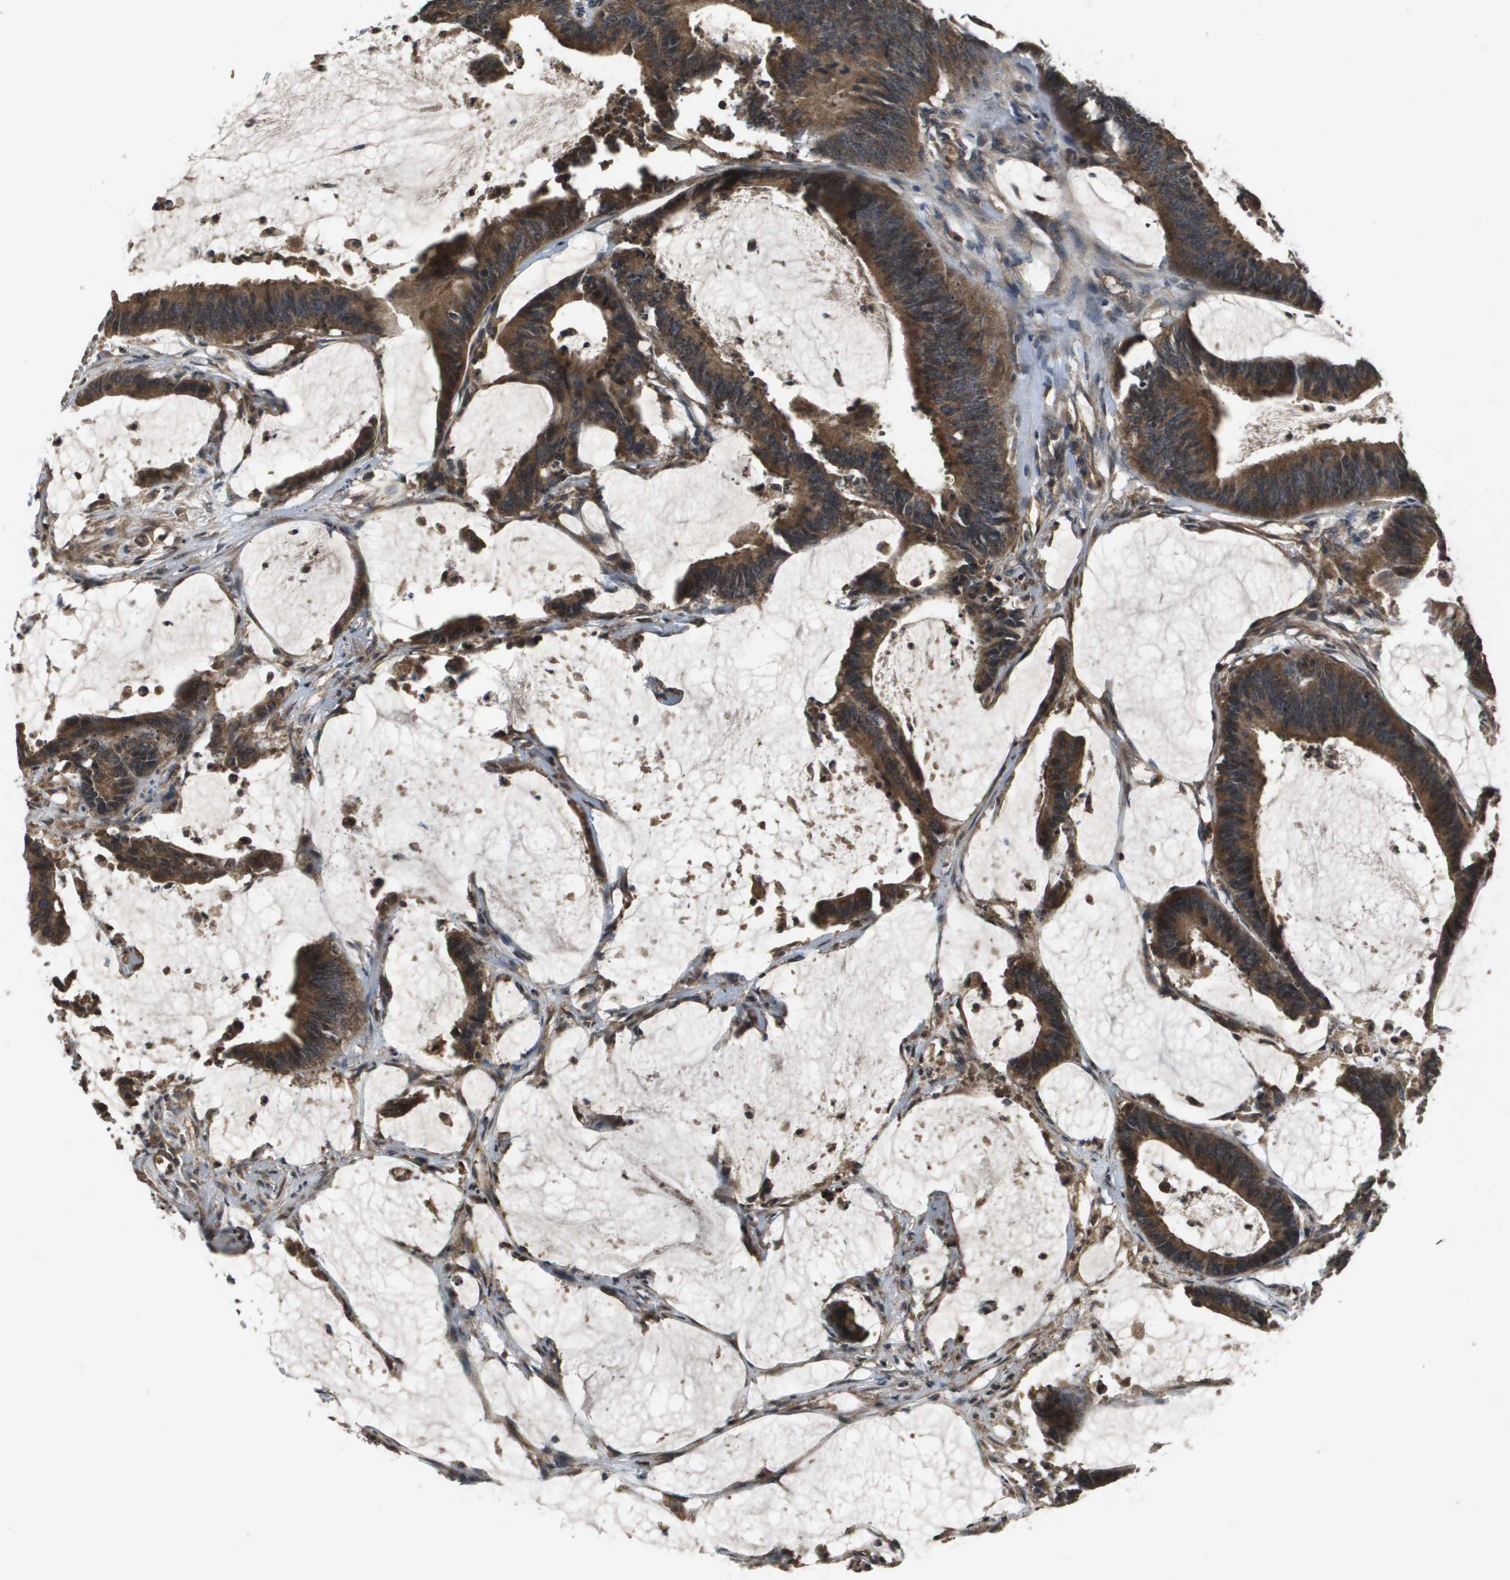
{"staining": {"intensity": "strong", "quantity": ">75%", "location": "cytoplasmic/membranous"}, "tissue": "colorectal cancer", "cell_type": "Tumor cells", "image_type": "cancer", "snomed": [{"axis": "morphology", "description": "Adenocarcinoma, NOS"}, {"axis": "topography", "description": "Rectum"}], "caption": "Adenocarcinoma (colorectal) stained for a protein (brown) exhibits strong cytoplasmic/membranous positive expression in about >75% of tumor cells.", "gene": "PROC", "patient": {"sex": "female", "age": 66}}